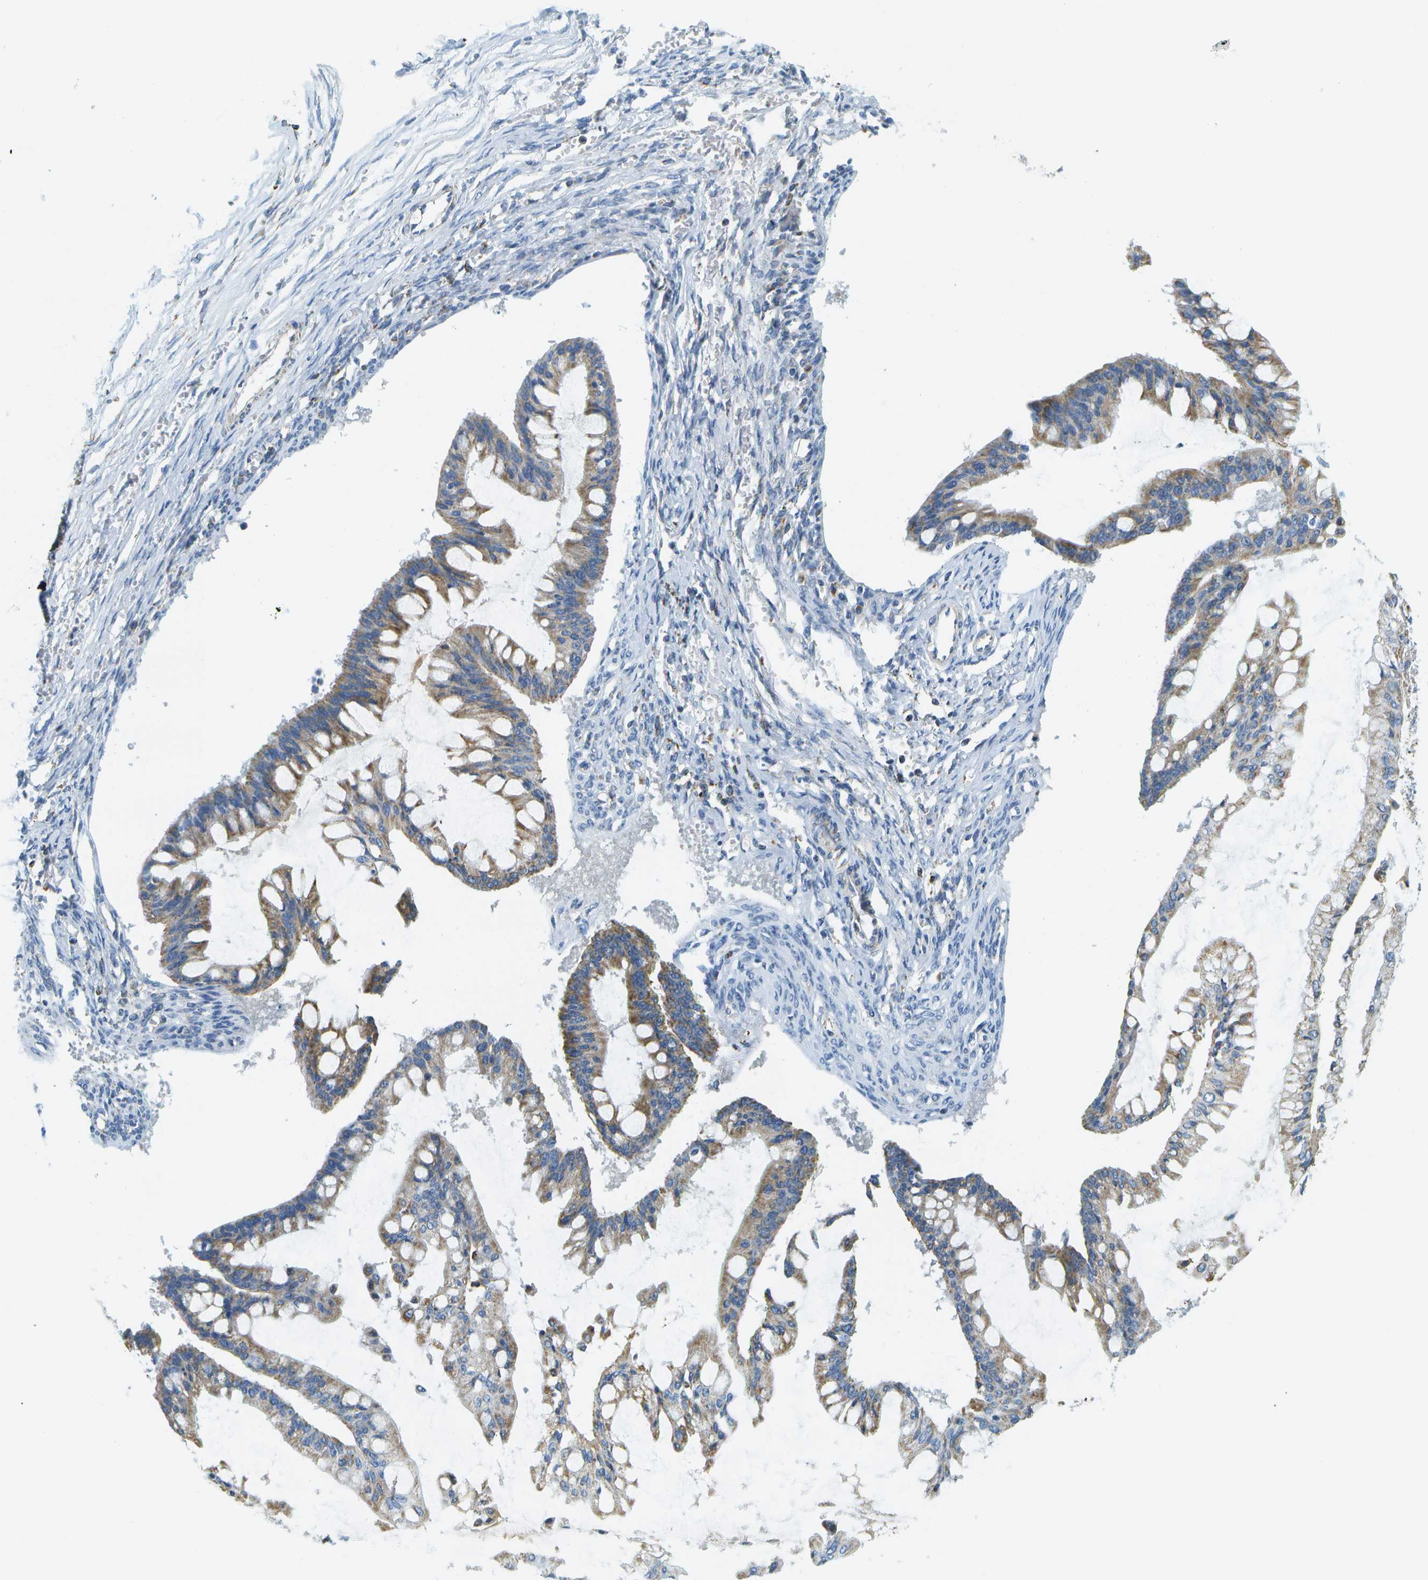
{"staining": {"intensity": "moderate", "quantity": ">75%", "location": "cytoplasmic/membranous"}, "tissue": "ovarian cancer", "cell_type": "Tumor cells", "image_type": "cancer", "snomed": [{"axis": "morphology", "description": "Cystadenocarcinoma, mucinous, NOS"}, {"axis": "topography", "description": "Ovary"}], "caption": "Protein expression by immunohistochemistry demonstrates moderate cytoplasmic/membranous positivity in approximately >75% of tumor cells in ovarian cancer (mucinous cystadenocarcinoma).", "gene": "HLCS", "patient": {"sex": "female", "age": 73}}